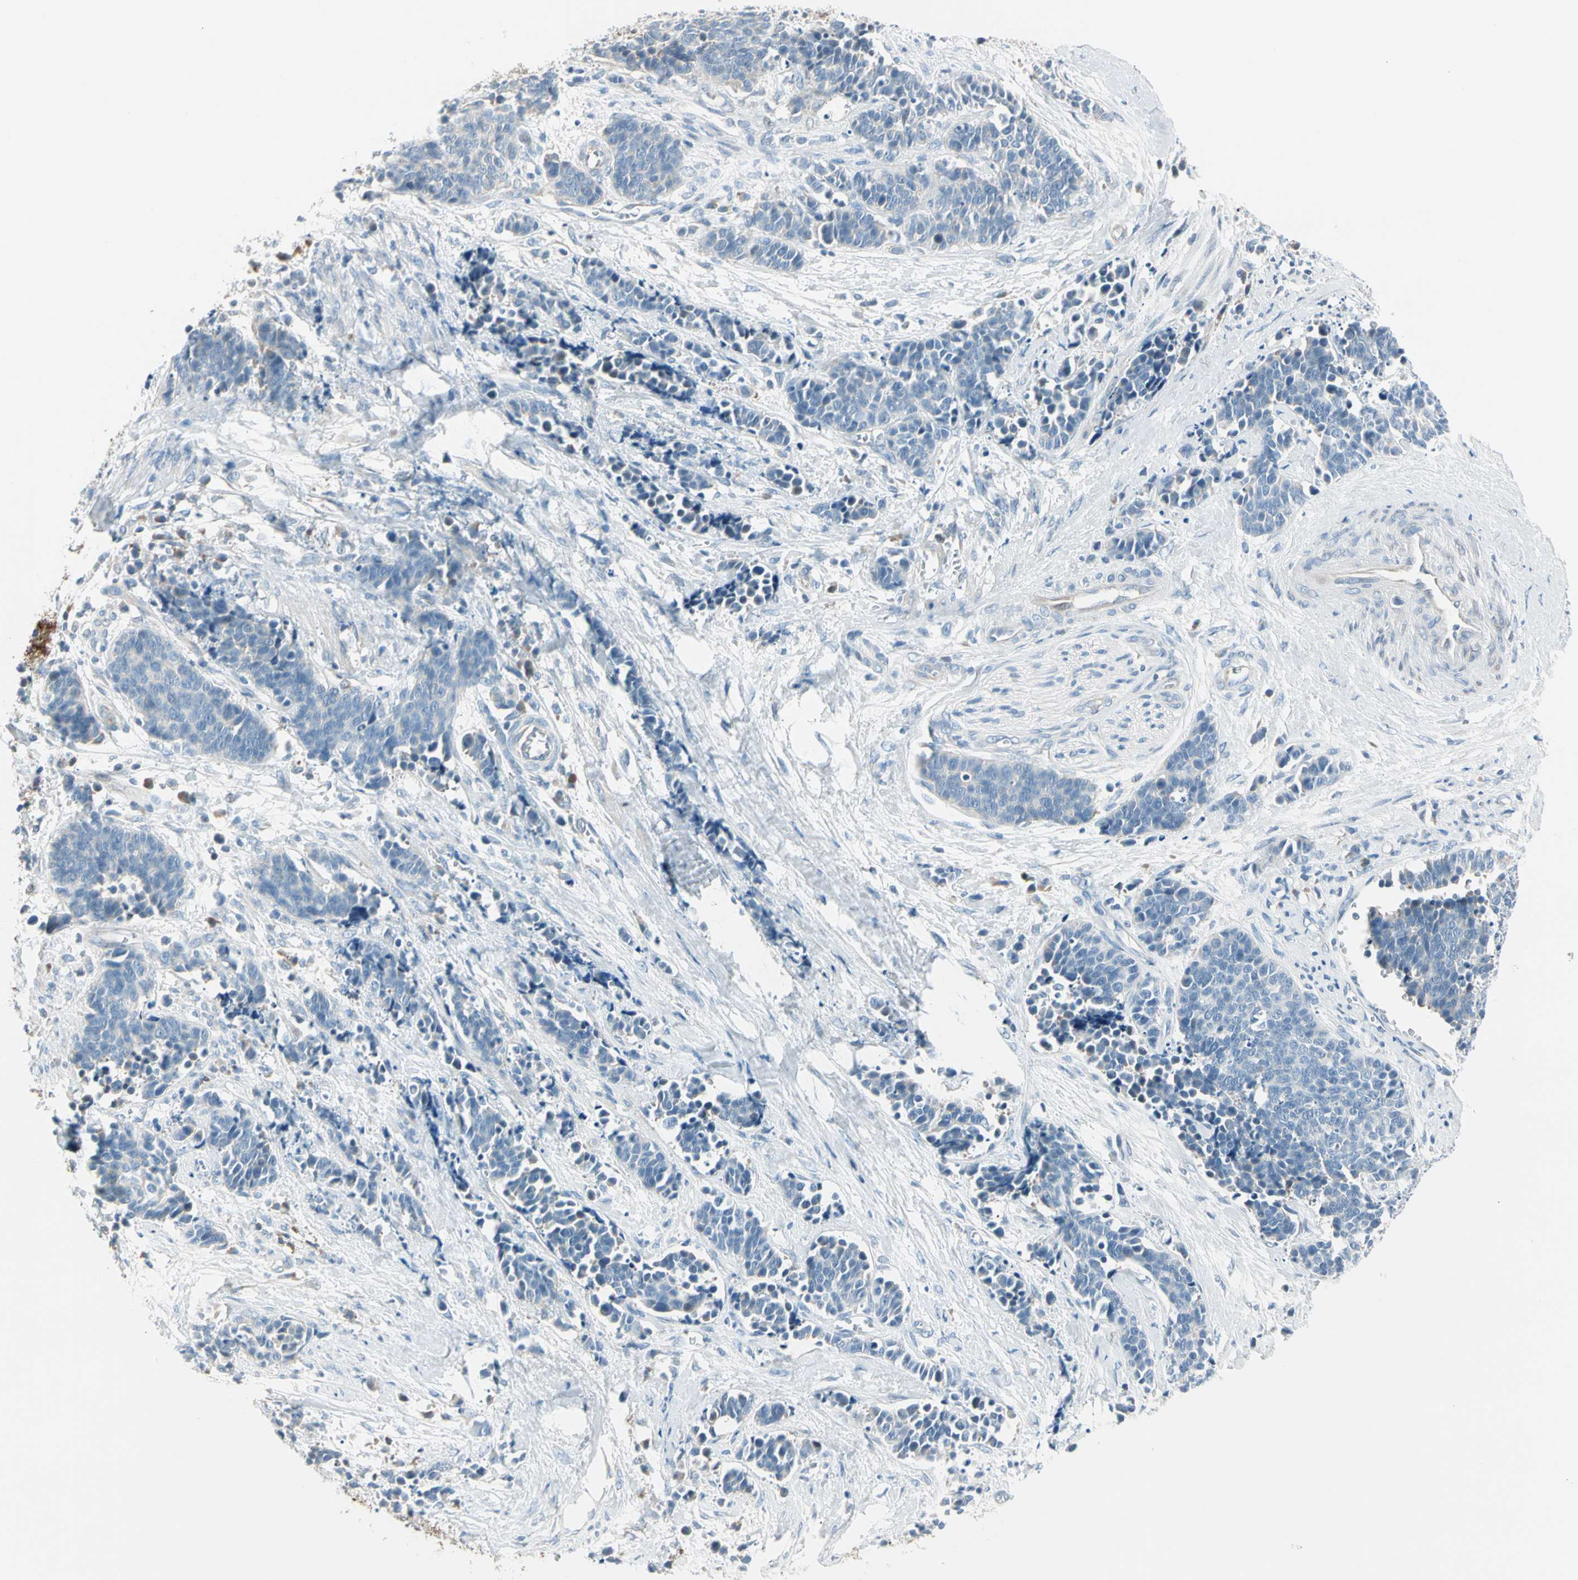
{"staining": {"intensity": "negative", "quantity": "none", "location": "none"}, "tissue": "cervical cancer", "cell_type": "Tumor cells", "image_type": "cancer", "snomed": [{"axis": "morphology", "description": "Squamous cell carcinoma, NOS"}, {"axis": "topography", "description": "Cervix"}], "caption": "Cervical squamous cell carcinoma was stained to show a protein in brown. There is no significant positivity in tumor cells. The staining is performed using DAB (3,3'-diaminobenzidine) brown chromogen with nuclei counter-stained in using hematoxylin.", "gene": "STK40", "patient": {"sex": "female", "age": 35}}